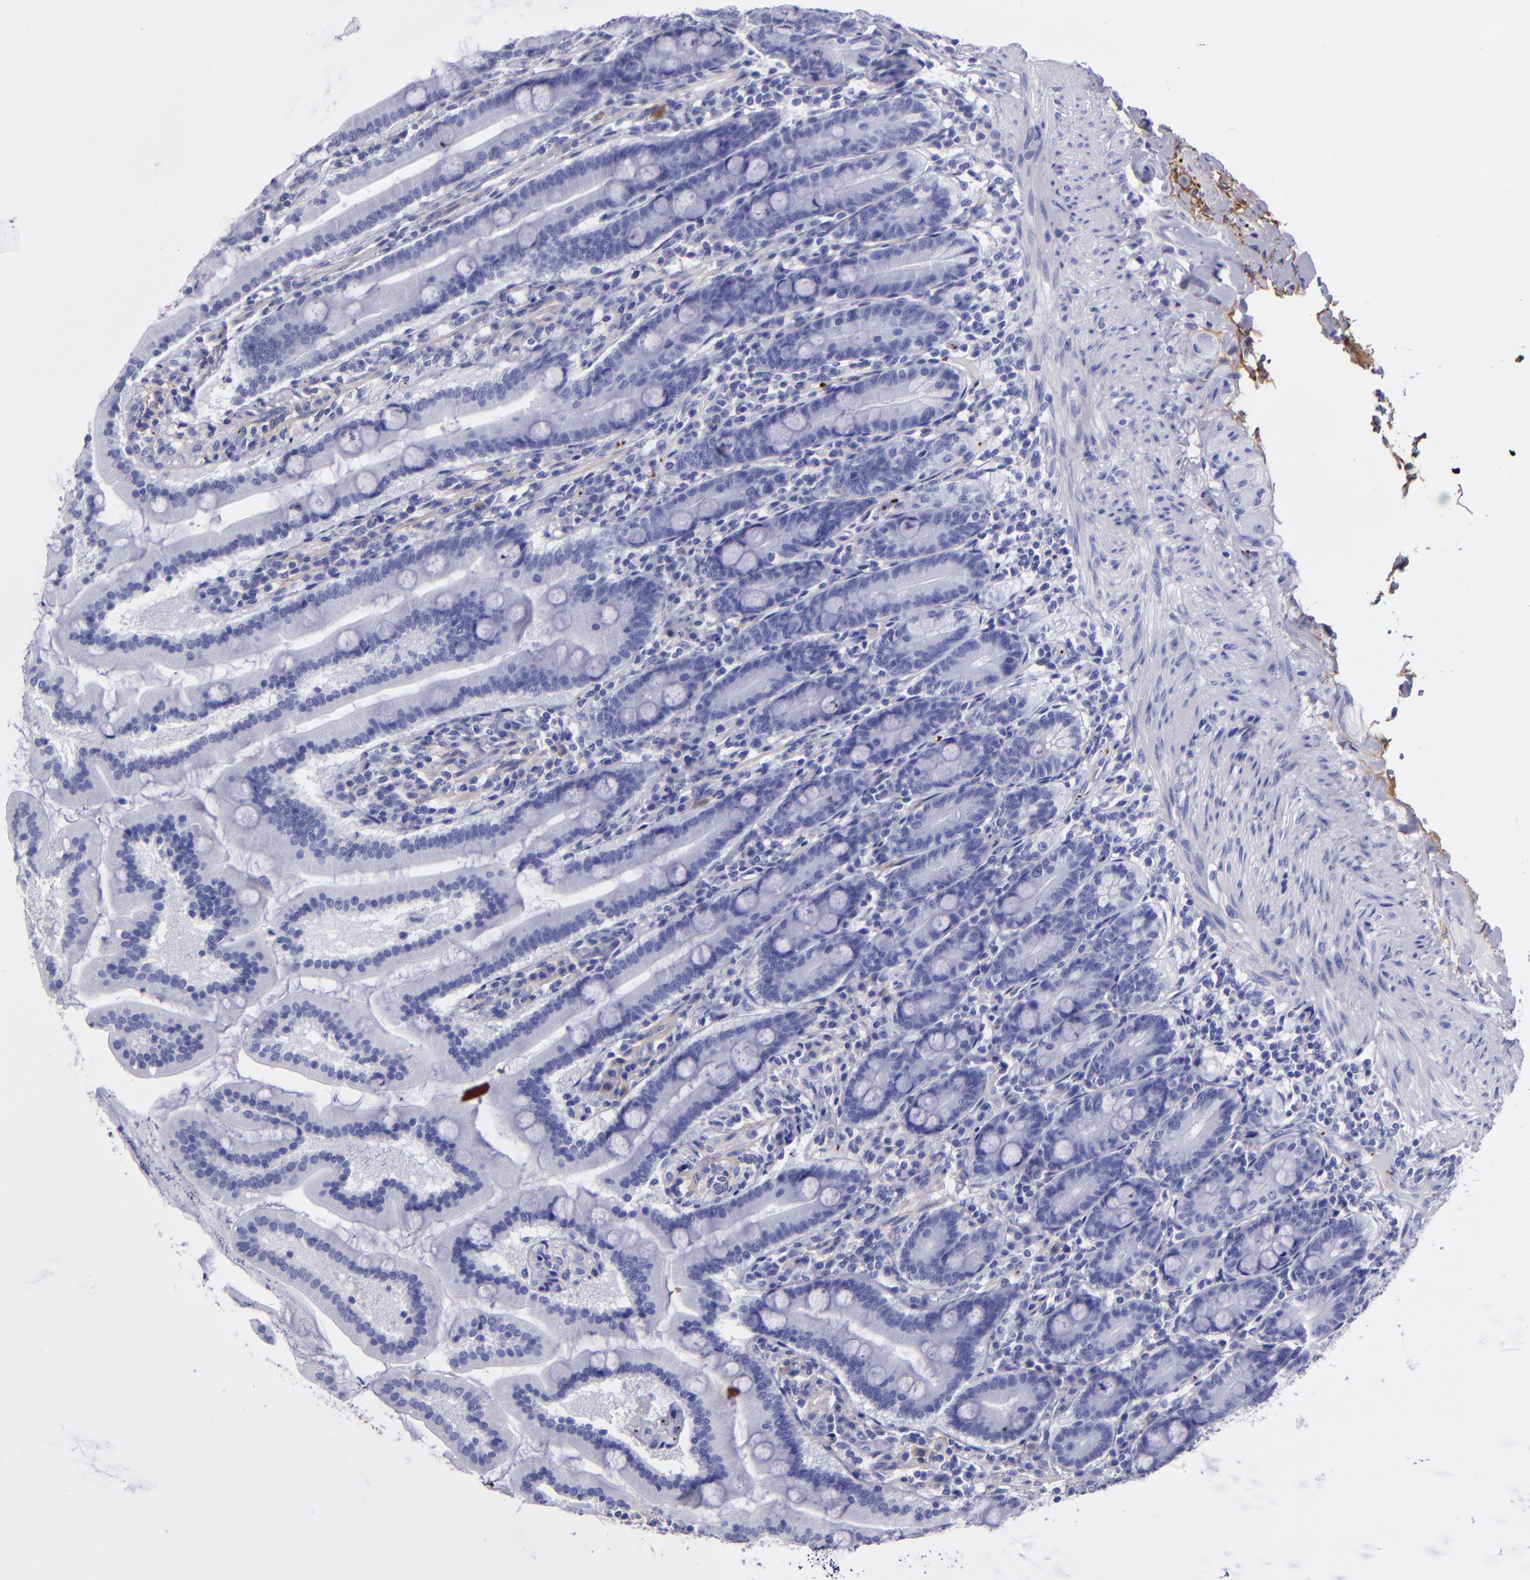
{"staining": {"intensity": "negative", "quantity": "none", "location": "none"}, "tissue": "duodenum", "cell_type": "Glandular cells", "image_type": "normal", "snomed": [{"axis": "morphology", "description": "Normal tissue, NOS"}, {"axis": "topography", "description": "Duodenum"}], "caption": "Immunohistochemistry (IHC) image of unremarkable duodenum: duodenum stained with DAB demonstrates no significant protein staining in glandular cells.", "gene": "EFCAB13", "patient": {"sex": "female", "age": 64}}